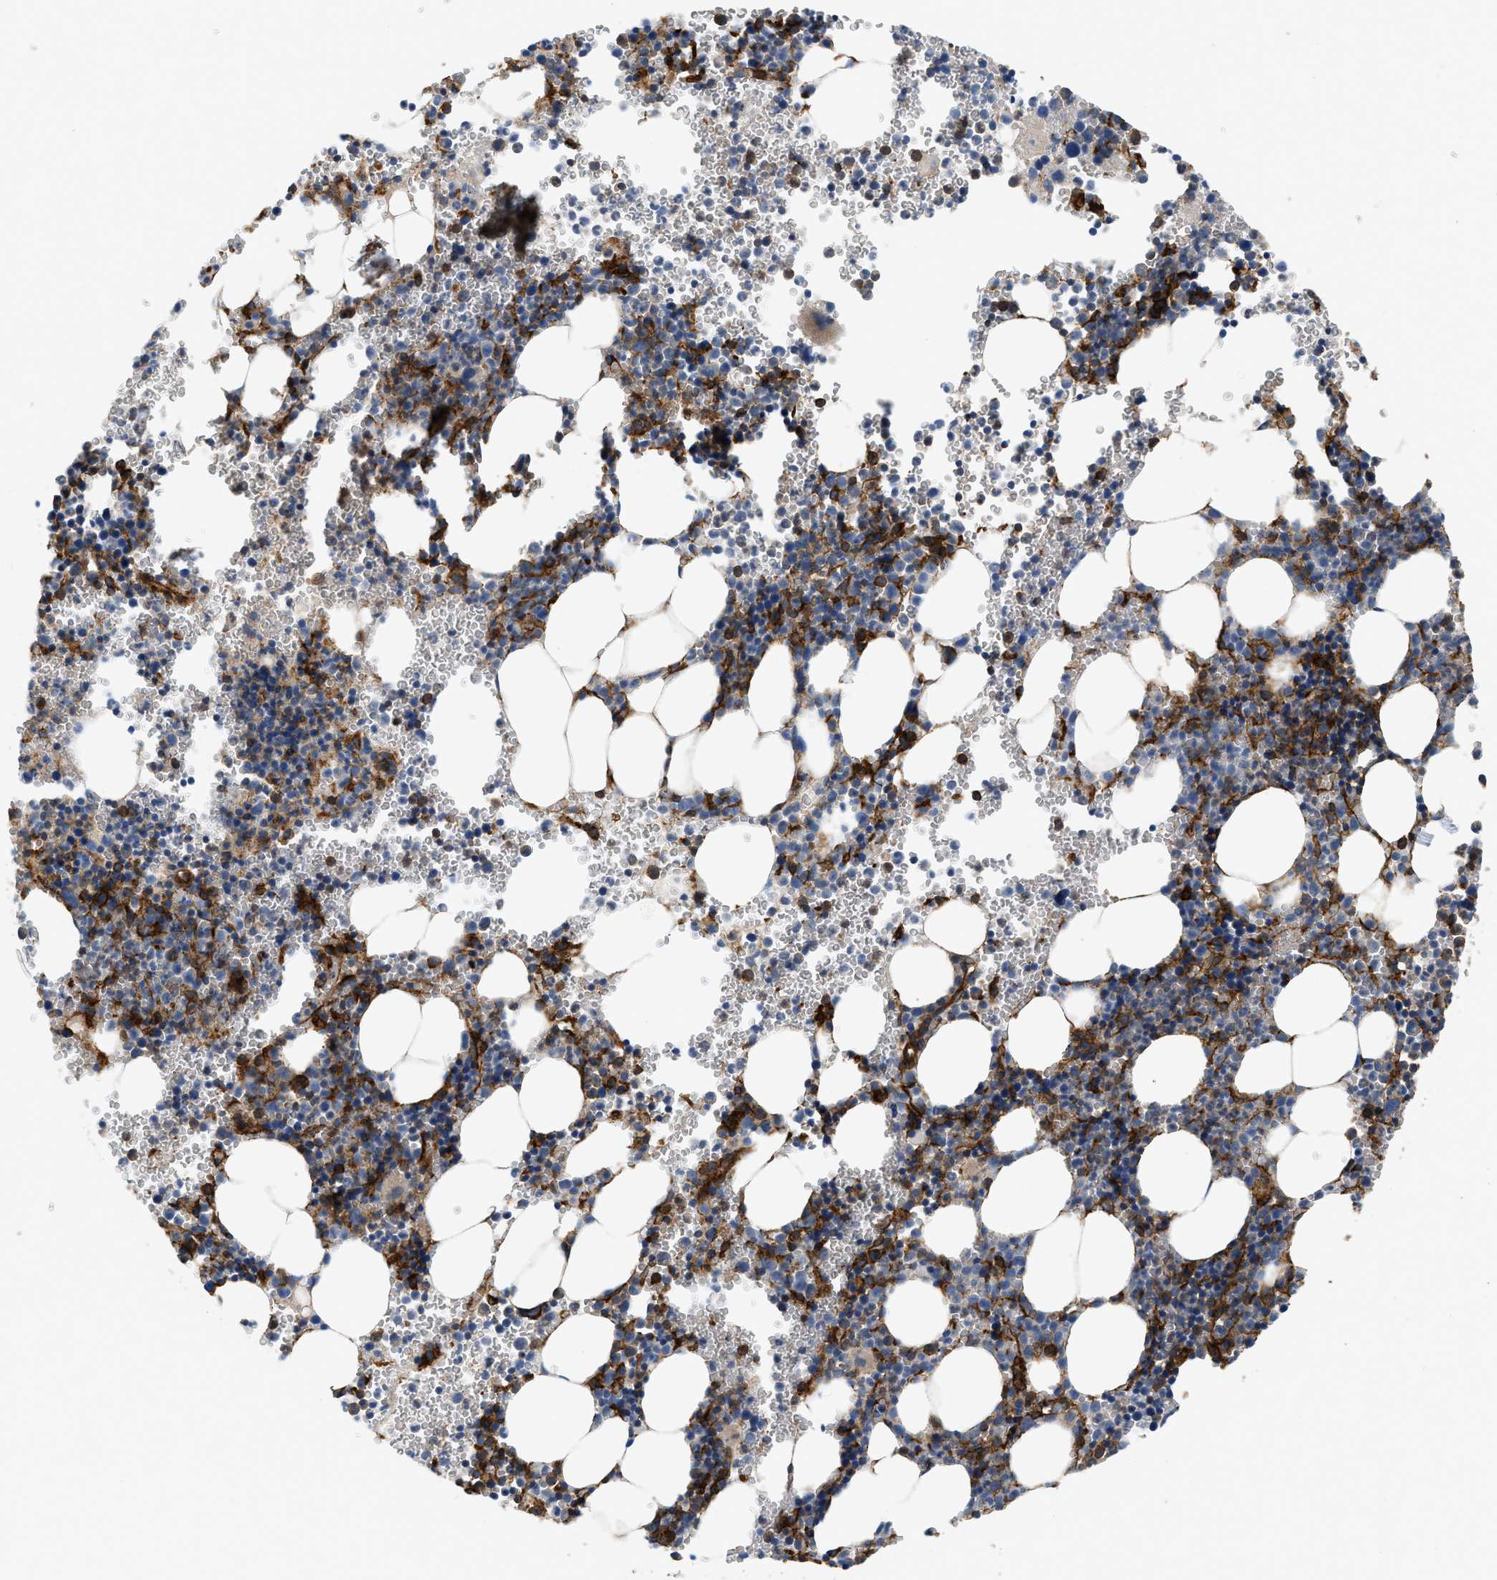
{"staining": {"intensity": "strong", "quantity": "25%-75%", "location": "cytoplasmic/membranous"}, "tissue": "bone marrow", "cell_type": "Hematopoietic cells", "image_type": "normal", "snomed": [{"axis": "morphology", "description": "Normal tissue, NOS"}, {"axis": "morphology", "description": "Inflammation, NOS"}, {"axis": "topography", "description": "Bone marrow"}], "caption": "The histopathology image shows immunohistochemical staining of unremarkable bone marrow. There is strong cytoplasmic/membranous positivity is appreciated in about 25%-75% of hematopoietic cells.", "gene": "HIP1", "patient": {"sex": "male", "age": 22}}